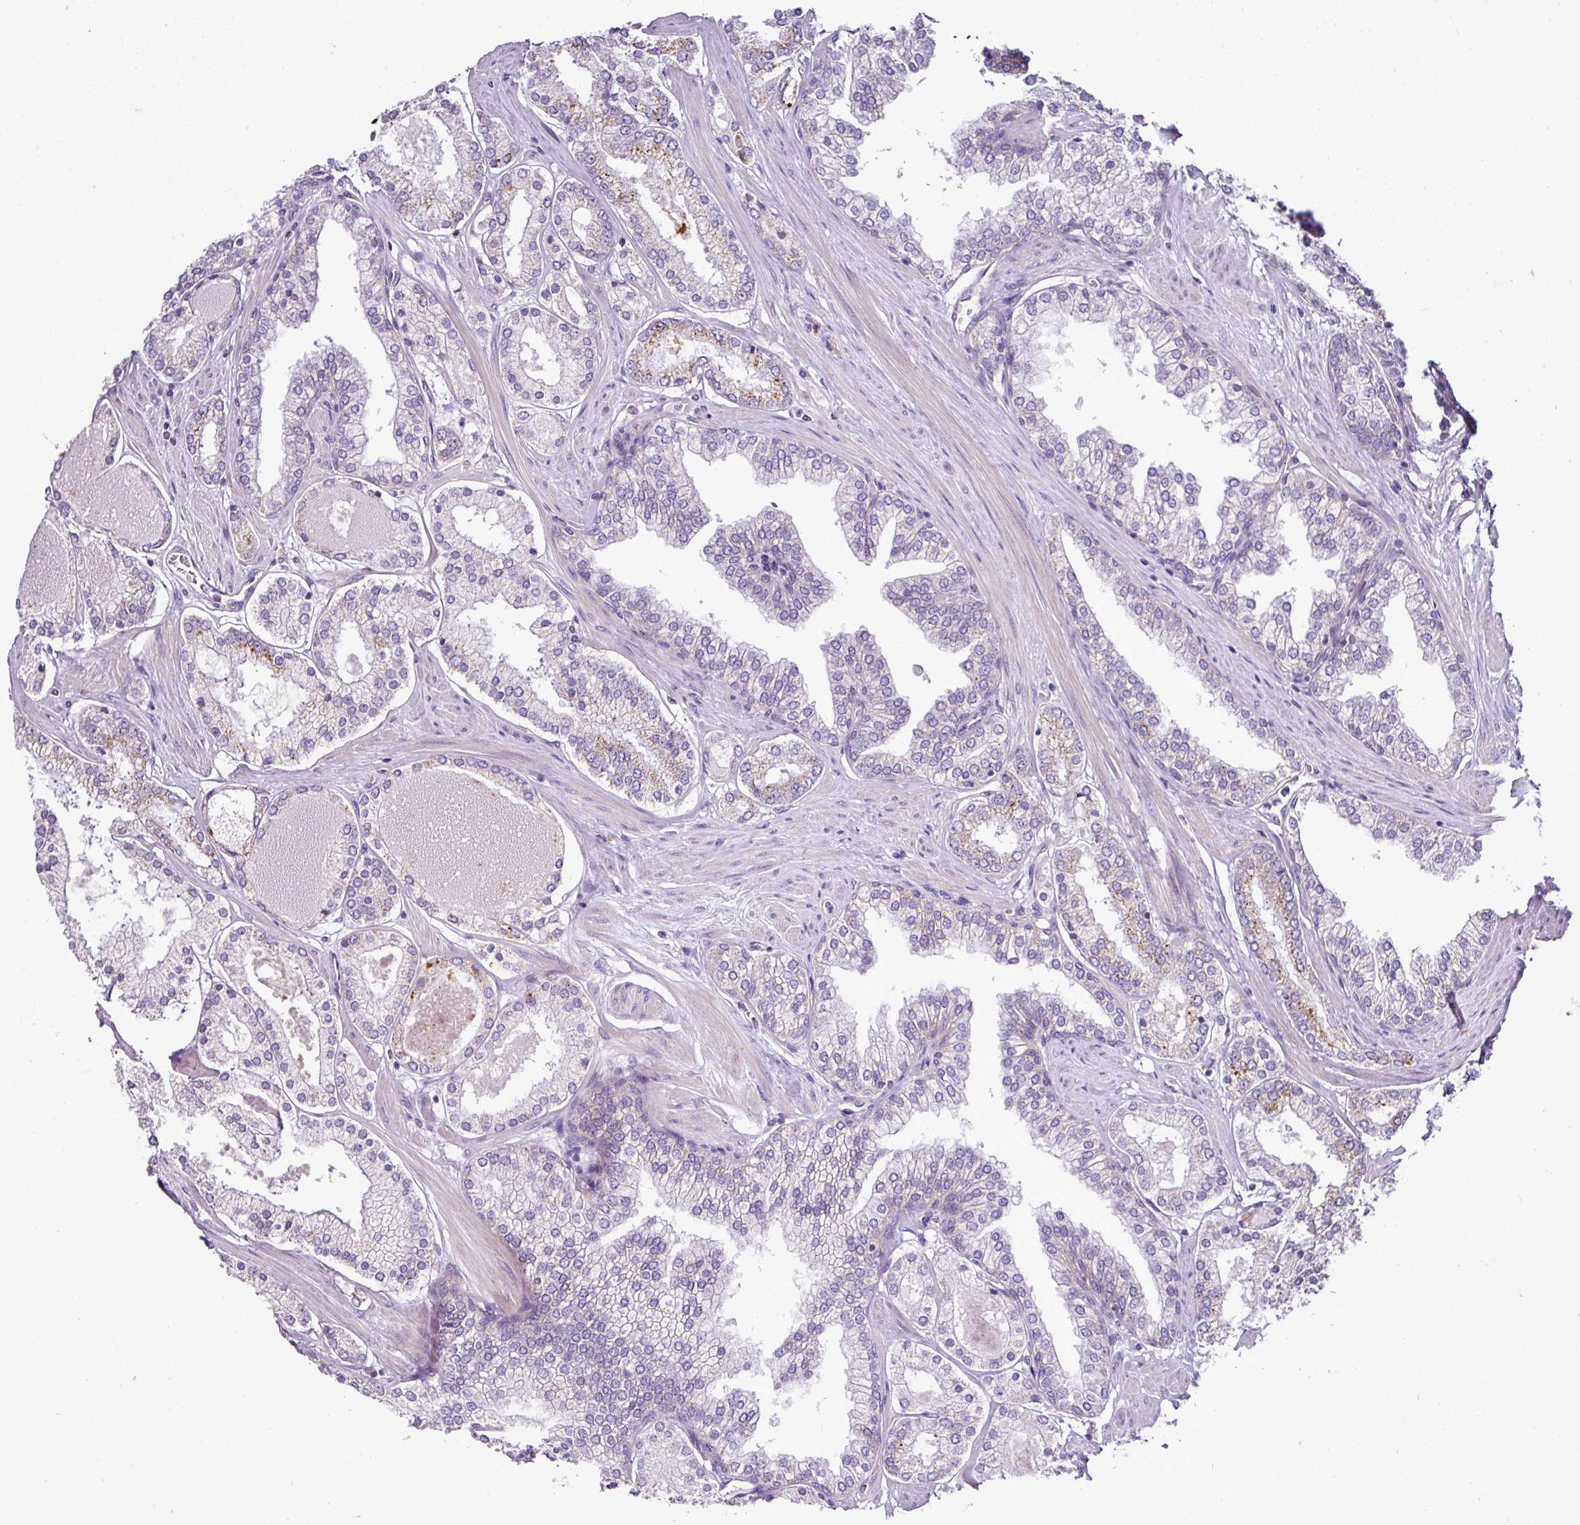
{"staining": {"intensity": "strong", "quantity": "<25%", "location": "cytoplasmic/membranous"}, "tissue": "prostate cancer", "cell_type": "Tumor cells", "image_type": "cancer", "snomed": [{"axis": "morphology", "description": "Adenocarcinoma, Low grade"}, {"axis": "topography", "description": "Prostate"}], "caption": "There is medium levels of strong cytoplasmic/membranous positivity in tumor cells of prostate low-grade adenocarcinoma, as demonstrated by immunohistochemical staining (brown color).", "gene": "PGAP4", "patient": {"sex": "male", "age": 42}}